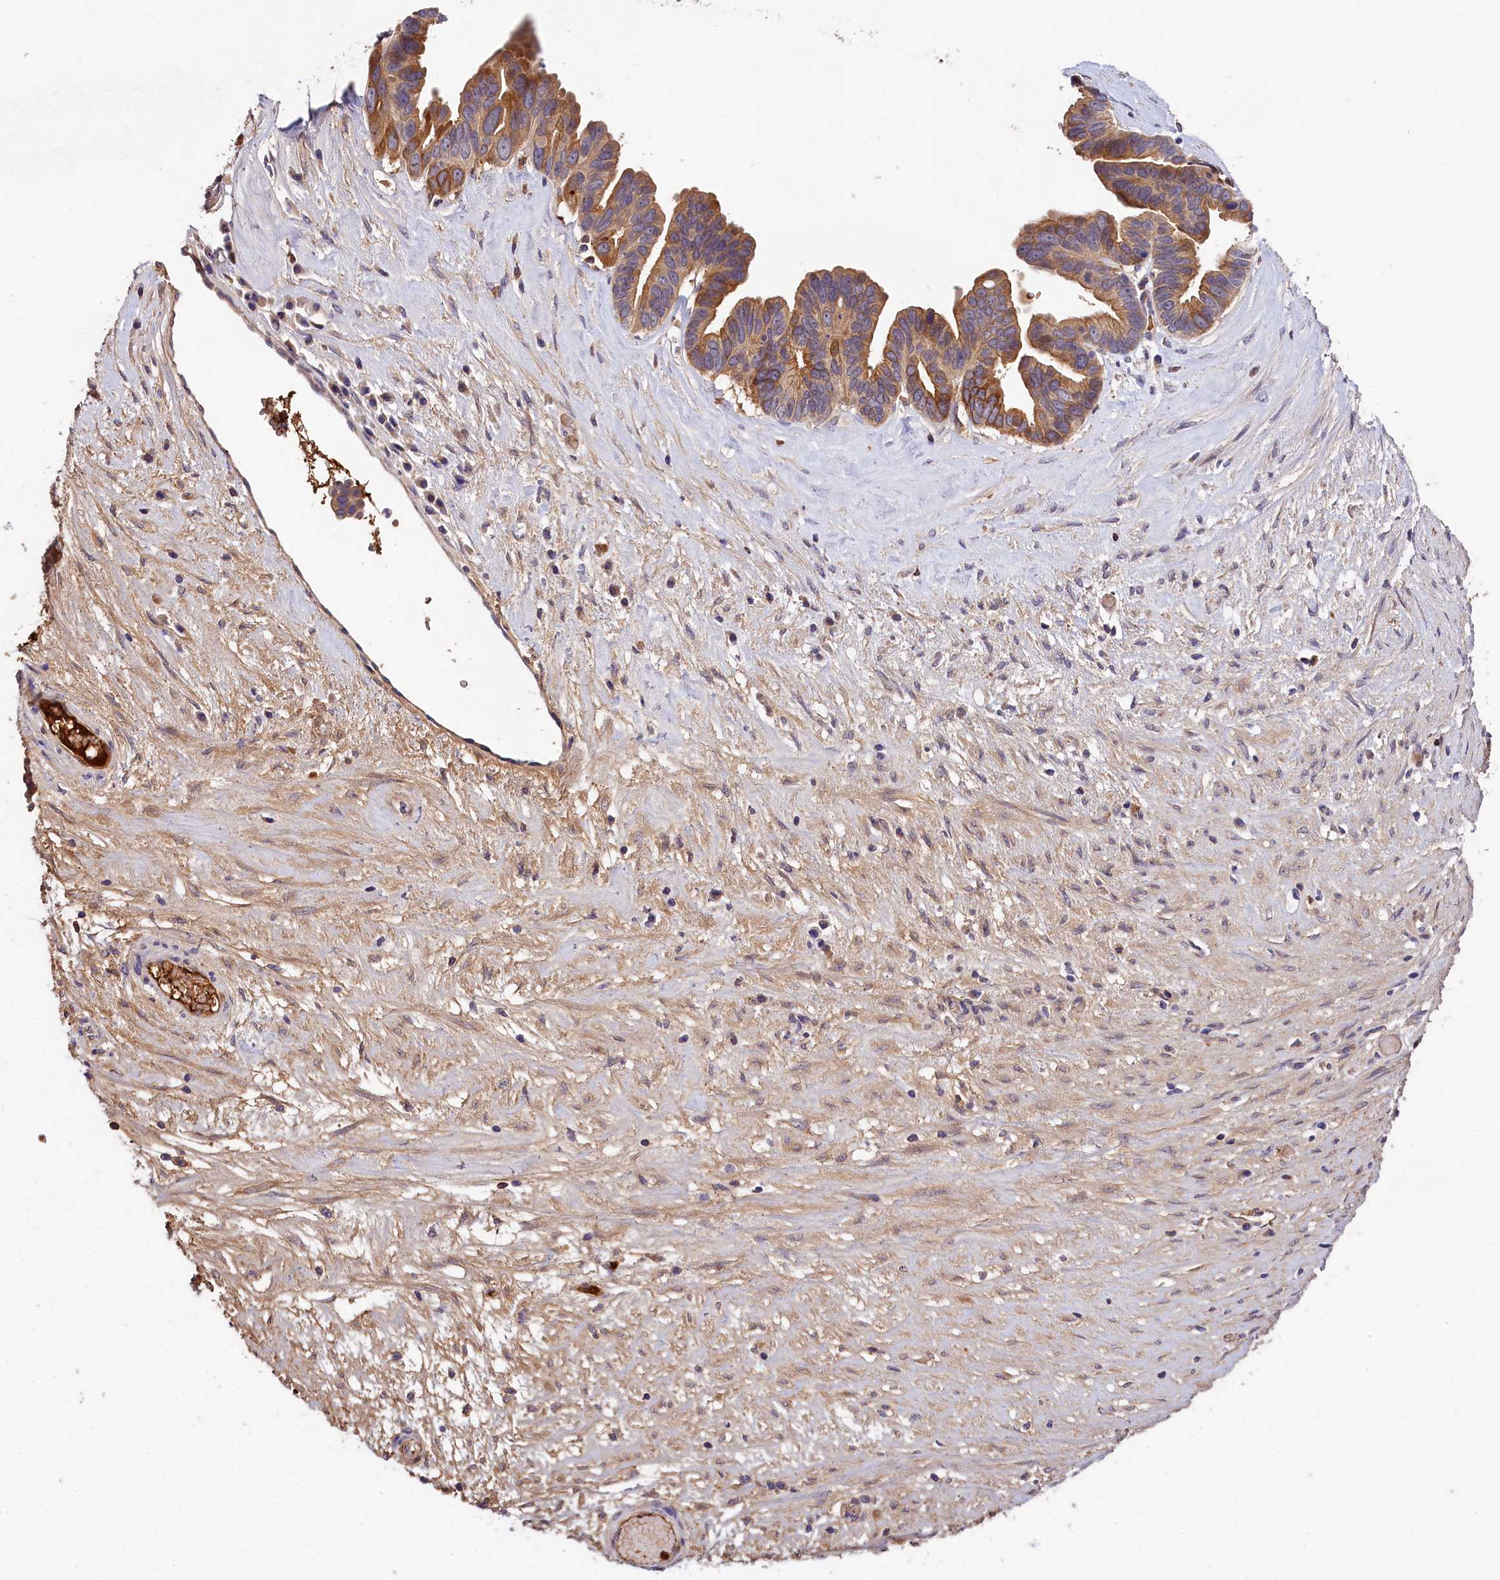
{"staining": {"intensity": "moderate", "quantity": ">75%", "location": "cytoplasmic/membranous"}, "tissue": "ovarian cancer", "cell_type": "Tumor cells", "image_type": "cancer", "snomed": [{"axis": "morphology", "description": "Cystadenocarcinoma, serous, NOS"}, {"axis": "topography", "description": "Ovary"}], "caption": "This is a micrograph of IHC staining of ovarian cancer (serous cystadenocarcinoma), which shows moderate staining in the cytoplasmic/membranous of tumor cells.", "gene": "PHAF1", "patient": {"sex": "female", "age": 56}}